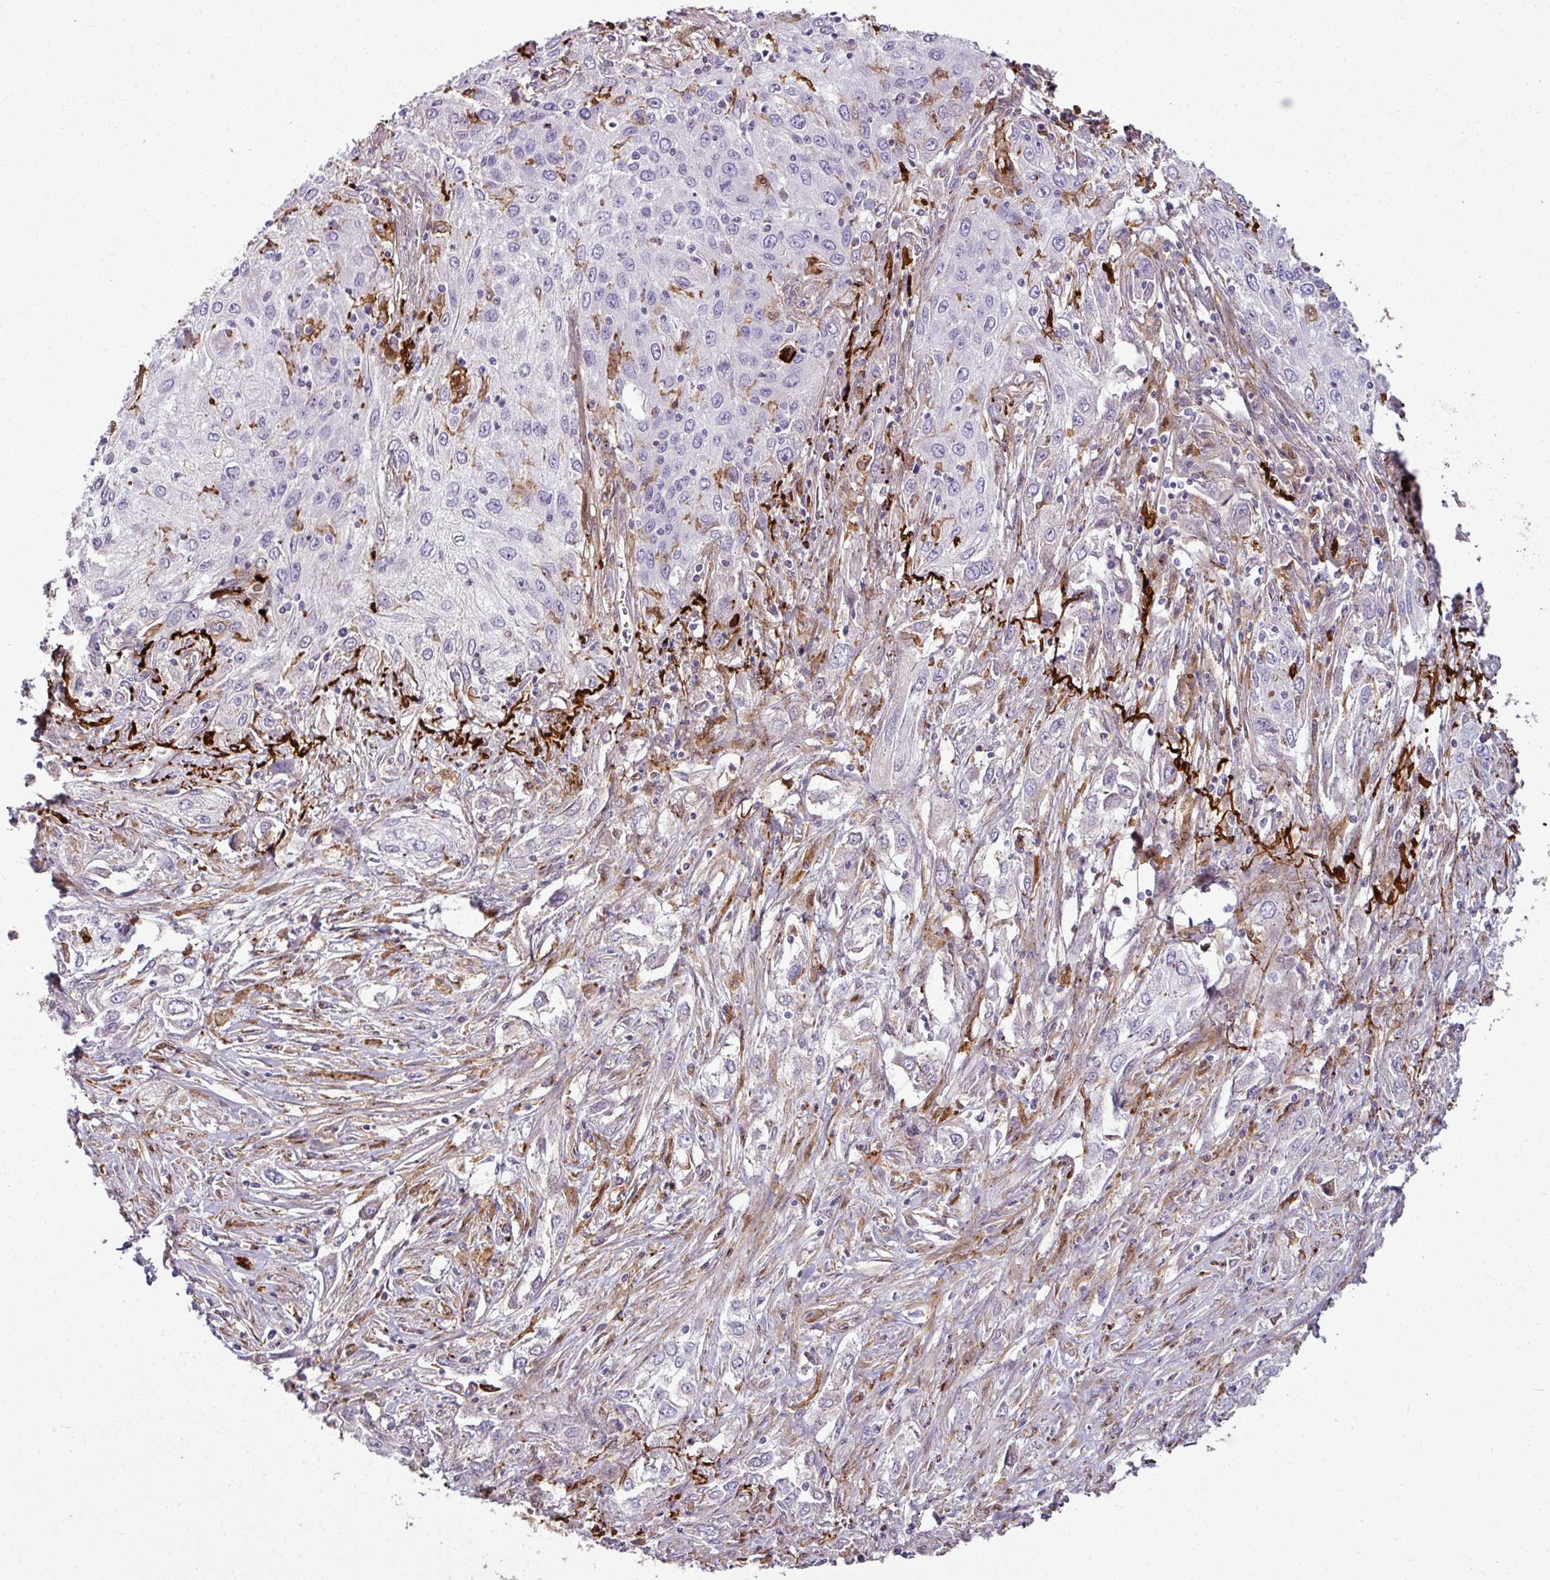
{"staining": {"intensity": "negative", "quantity": "none", "location": "none"}, "tissue": "lung cancer", "cell_type": "Tumor cells", "image_type": "cancer", "snomed": [{"axis": "morphology", "description": "Squamous cell carcinoma, NOS"}, {"axis": "topography", "description": "Lung"}], "caption": "High power microscopy photomicrograph of an immunohistochemistry image of lung cancer, revealing no significant positivity in tumor cells.", "gene": "COL8A1", "patient": {"sex": "female", "age": 69}}